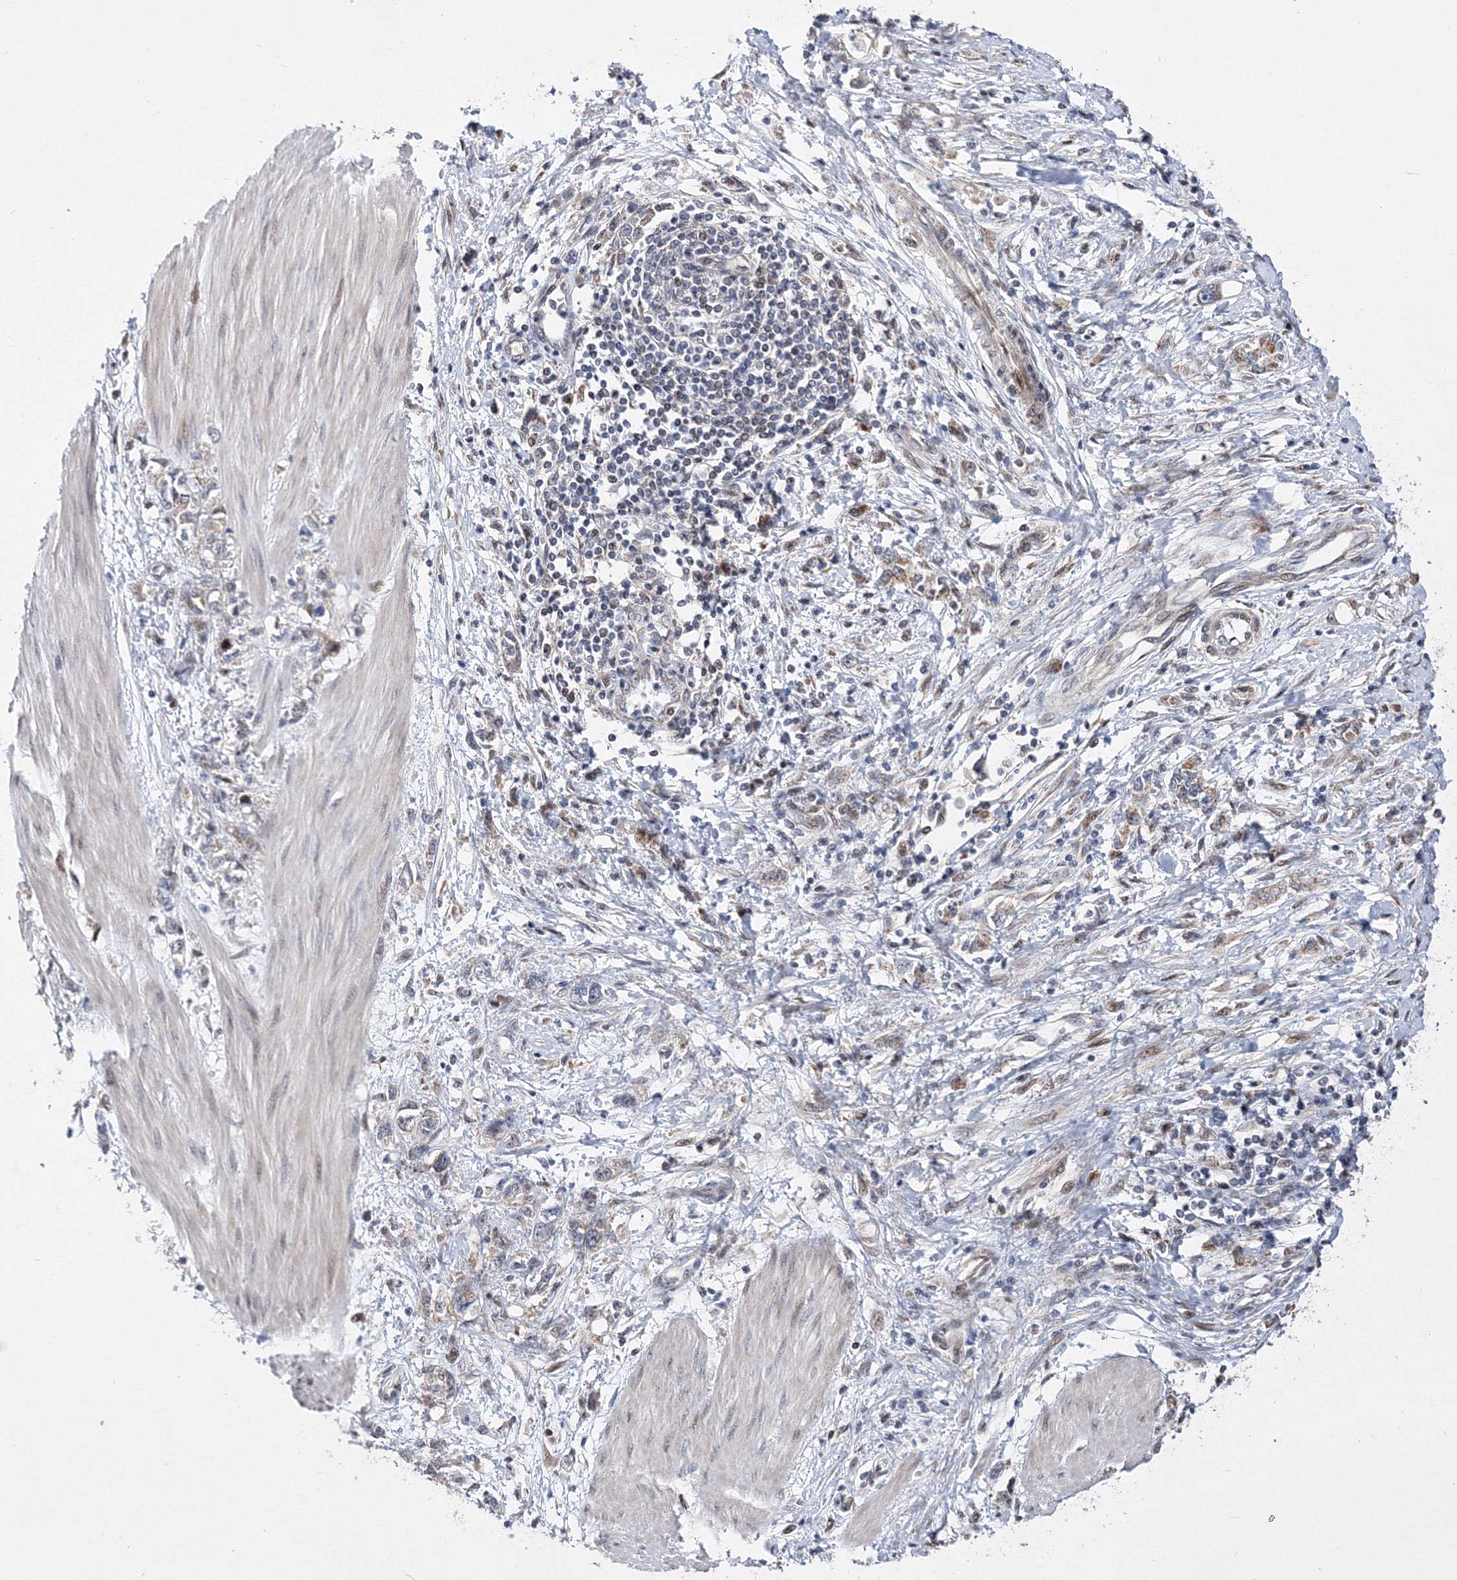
{"staining": {"intensity": "weak", "quantity": "25%-75%", "location": "cytoplasmic/membranous"}, "tissue": "stomach cancer", "cell_type": "Tumor cells", "image_type": "cancer", "snomed": [{"axis": "morphology", "description": "Adenocarcinoma, NOS"}, {"axis": "topography", "description": "Stomach"}], "caption": "A high-resolution photomicrograph shows immunohistochemistry staining of stomach cancer, which reveals weak cytoplasmic/membranous positivity in about 25%-75% of tumor cells.", "gene": "GPN1", "patient": {"sex": "female", "age": 76}}